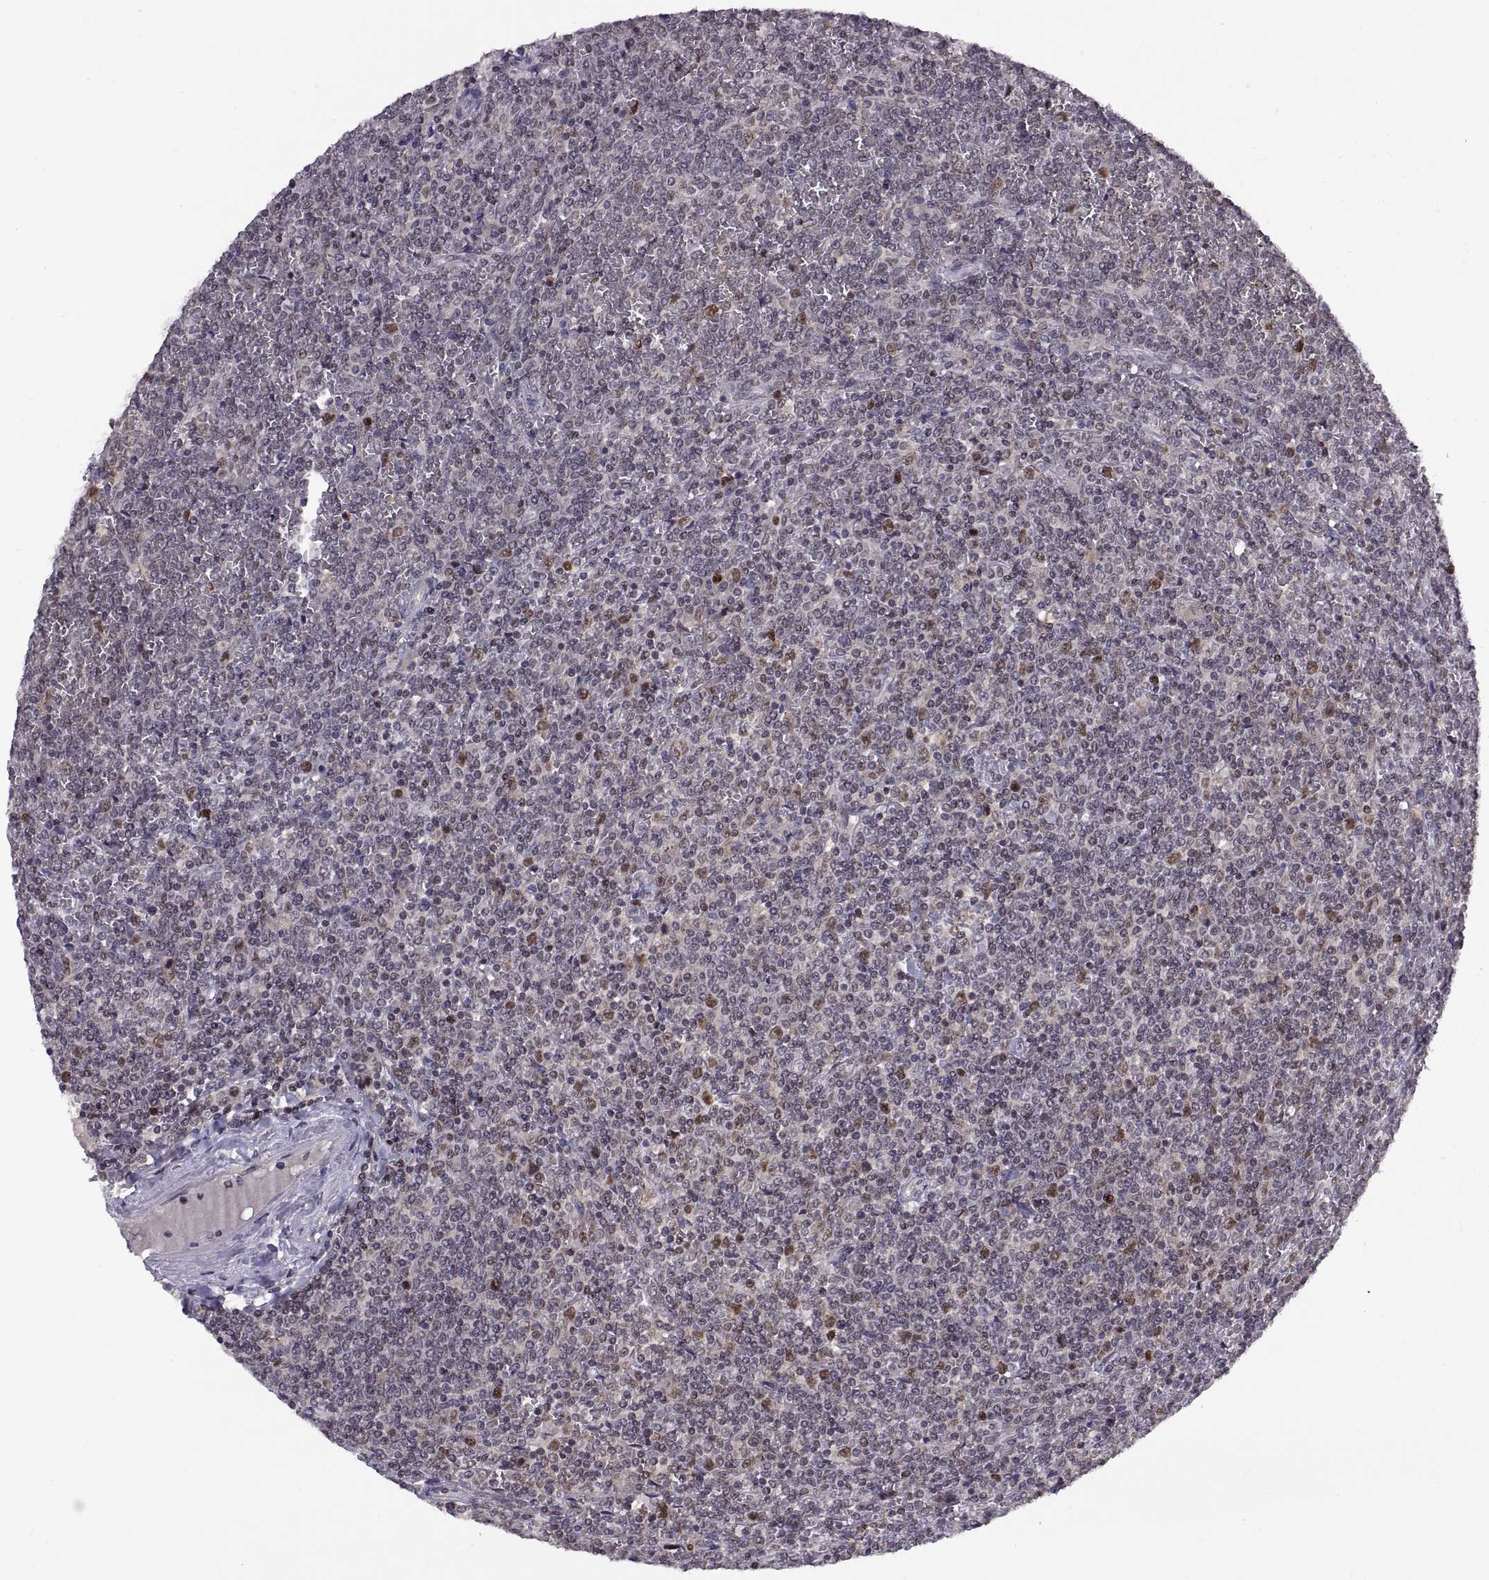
{"staining": {"intensity": "negative", "quantity": "none", "location": "none"}, "tissue": "lymphoma", "cell_type": "Tumor cells", "image_type": "cancer", "snomed": [{"axis": "morphology", "description": "Malignant lymphoma, non-Hodgkin's type, Low grade"}, {"axis": "topography", "description": "Spleen"}], "caption": "Lymphoma stained for a protein using IHC displays no expression tumor cells.", "gene": "CHFR", "patient": {"sex": "female", "age": 19}}